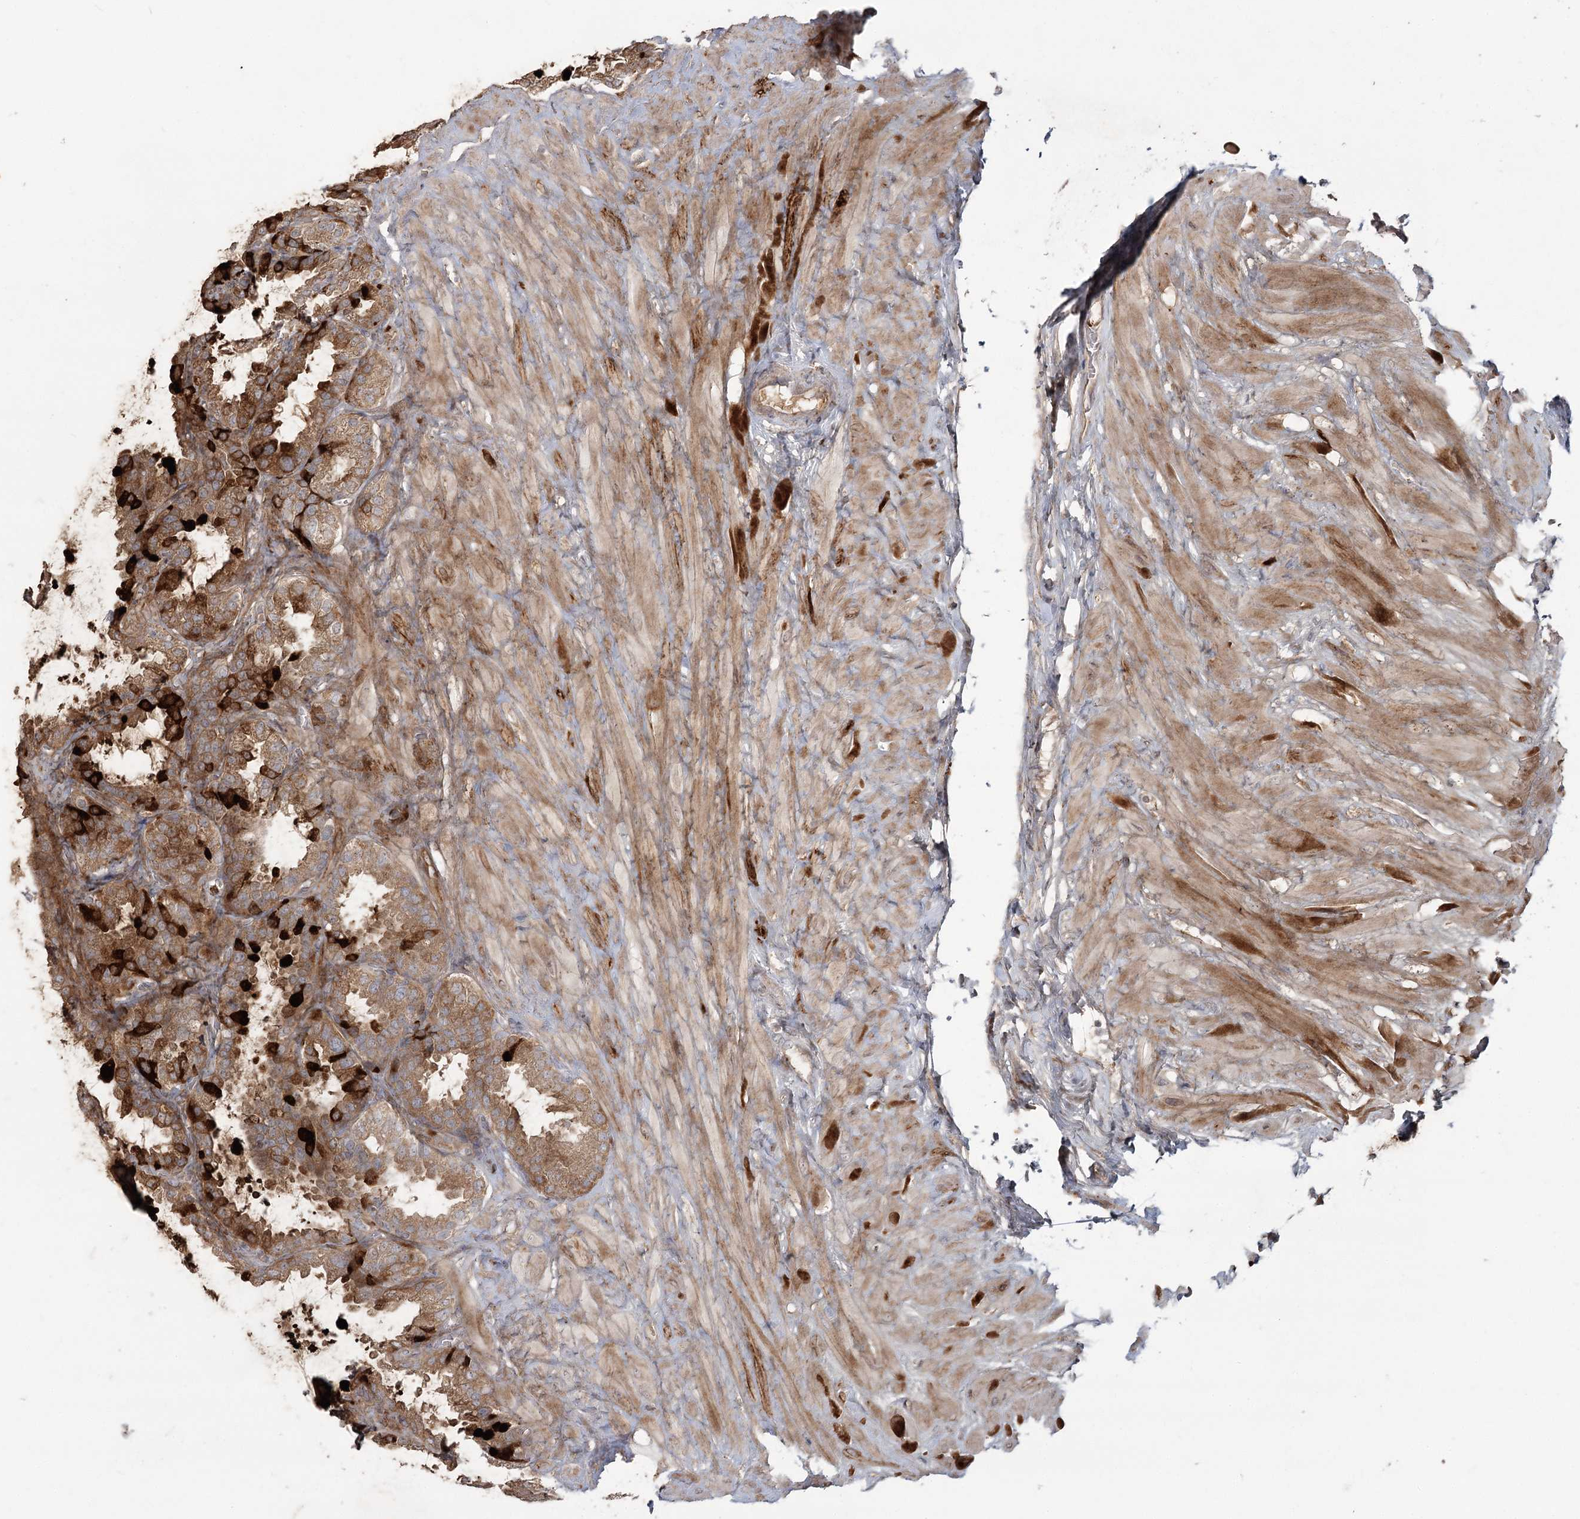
{"staining": {"intensity": "moderate", "quantity": ">75%", "location": "cytoplasmic/membranous"}, "tissue": "seminal vesicle", "cell_type": "Glandular cells", "image_type": "normal", "snomed": [{"axis": "morphology", "description": "Normal tissue, NOS"}, {"axis": "topography", "description": "Seminal veicle"}], "caption": "Unremarkable seminal vesicle was stained to show a protein in brown. There is medium levels of moderate cytoplasmic/membranous positivity in approximately >75% of glandular cells.", "gene": "OBSL1", "patient": {"sex": "male", "age": 46}}